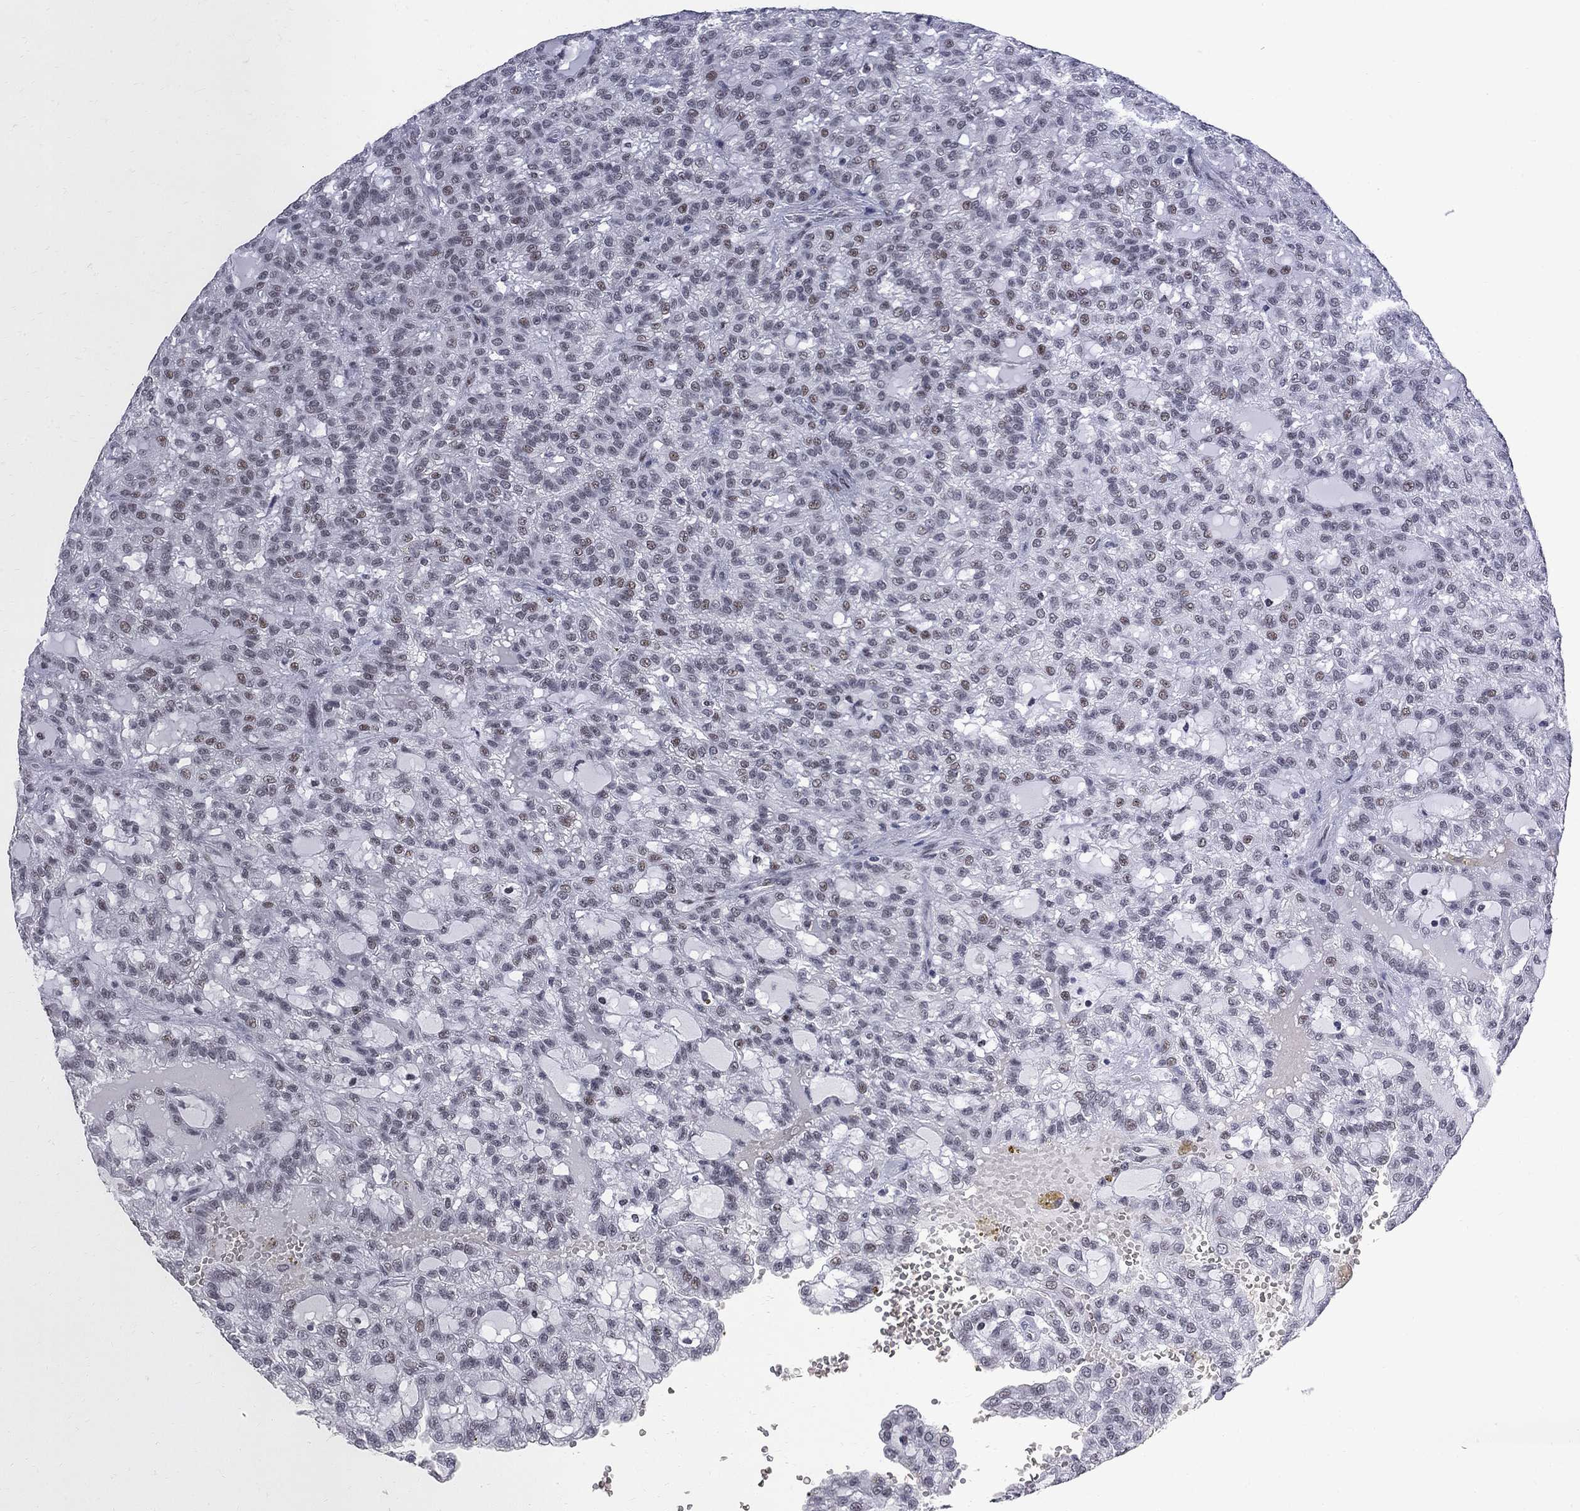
{"staining": {"intensity": "weak", "quantity": "<25%", "location": "nuclear"}, "tissue": "renal cancer", "cell_type": "Tumor cells", "image_type": "cancer", "snomed": [{"axis": "morphology", "description": "Adenocarcinoma, NOS"}, {"axis": "topography", "description": "Kidney"}], "caption": "This micrograph is of renal cancer stained with immunohistochemistry to label a protein in brown with the nuclei are counter-stained blue. There is no expression in tumor cells.", "gene": "ZBTB47", "patient": {"sex": "male", "age": 63}}